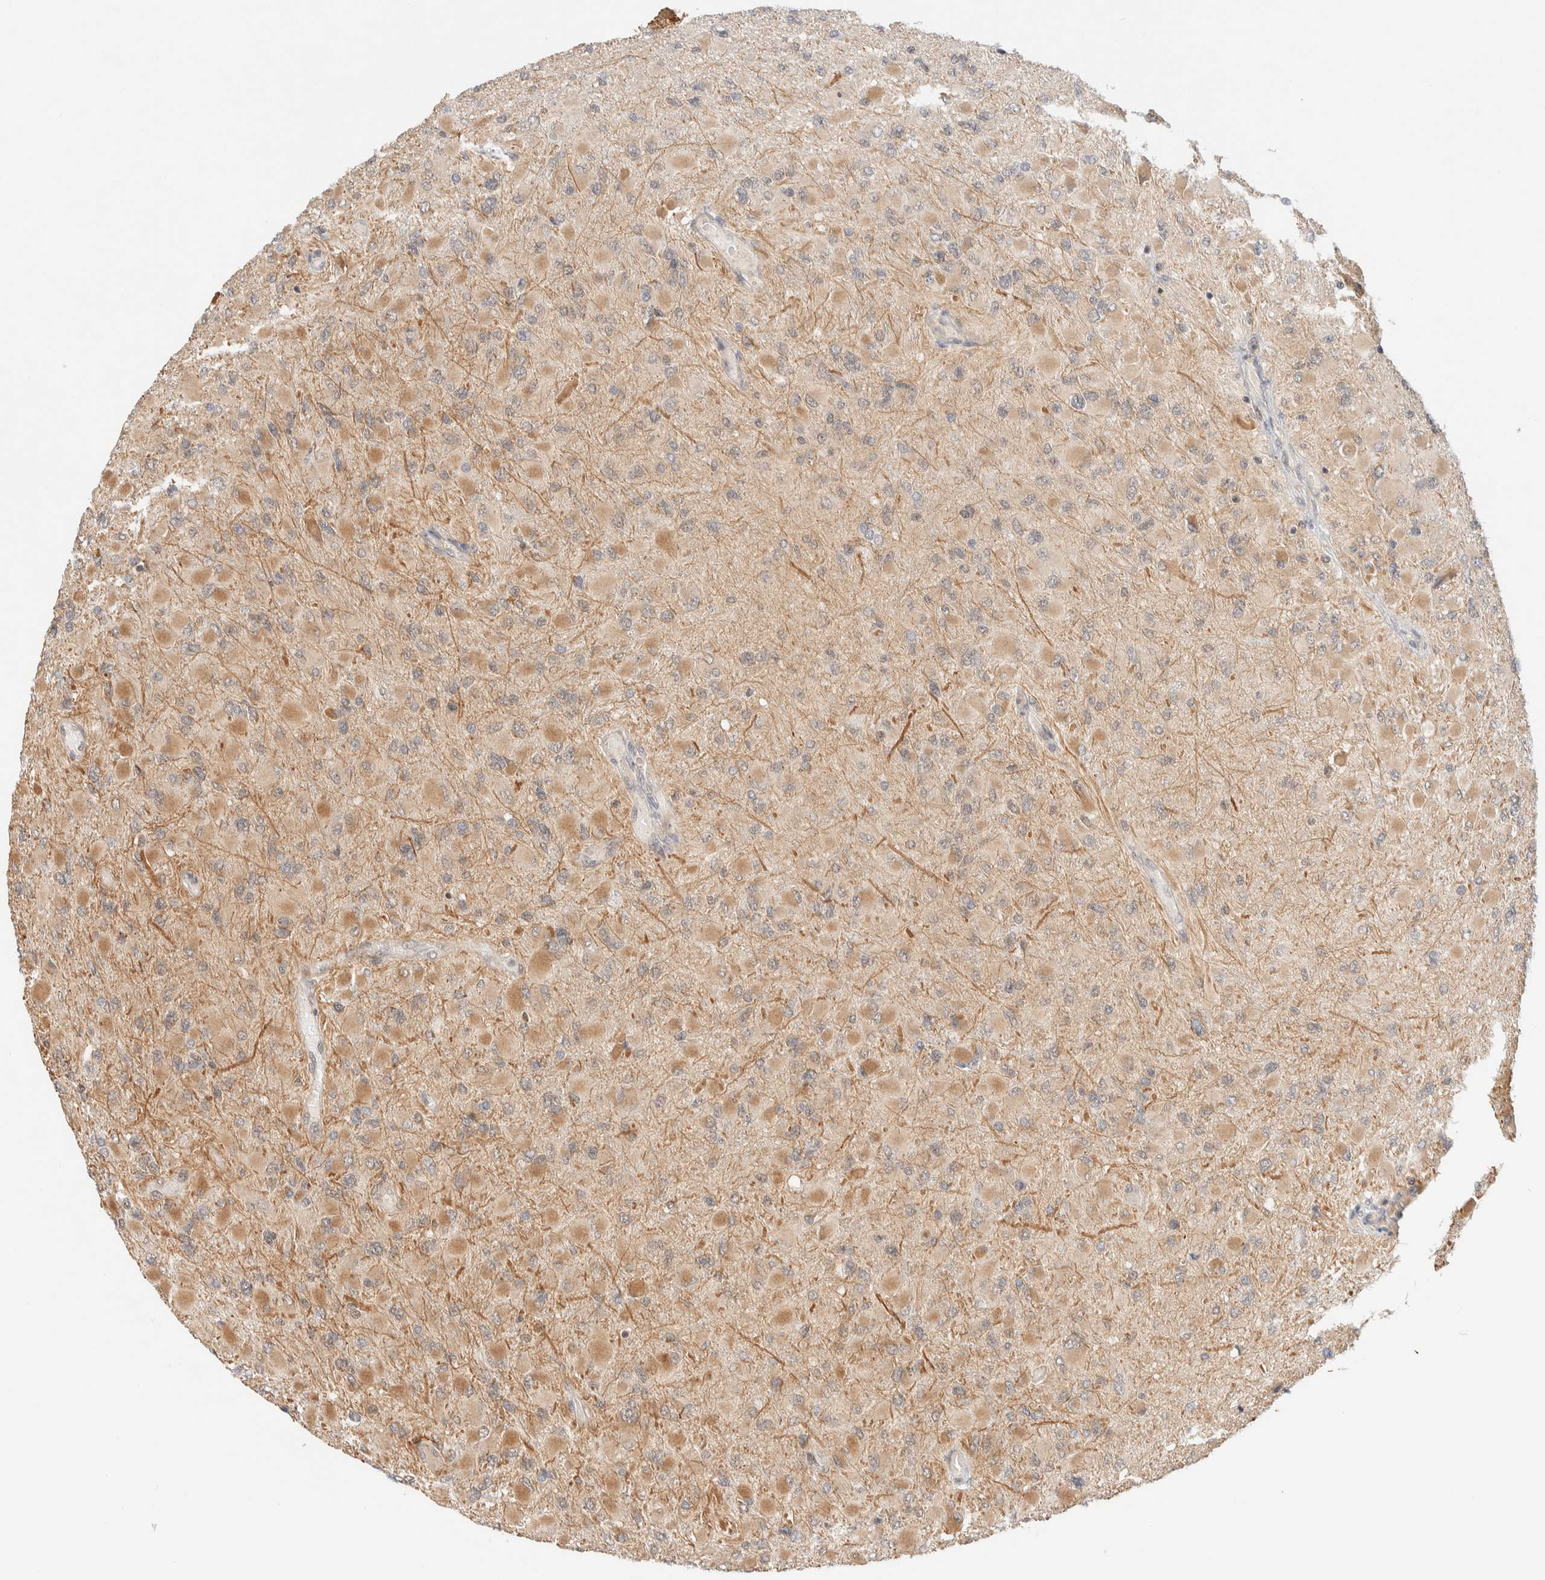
{"staining": {"intensity": "moderate", "quantity": ">75%", "location": "cytoplasmic/membranous"}, "tissue": "glioma", "cell_type": "Tumor cells", "image_type": "cancer", "snomed": [{"axis": "morphology", "description": "Glioma, malignant, High grade"}, {"axis": "topography", "description": "Cerebral cortex"}], "caption": "Immunohistochemical staining of human malignant high-grade glioma reveals medium levels of moderate cytoplasmic/membranous protein expression in about >75% of tumor cells.", "gene": "C8orf76", "patient": {"sex": "female", "age": 36}}